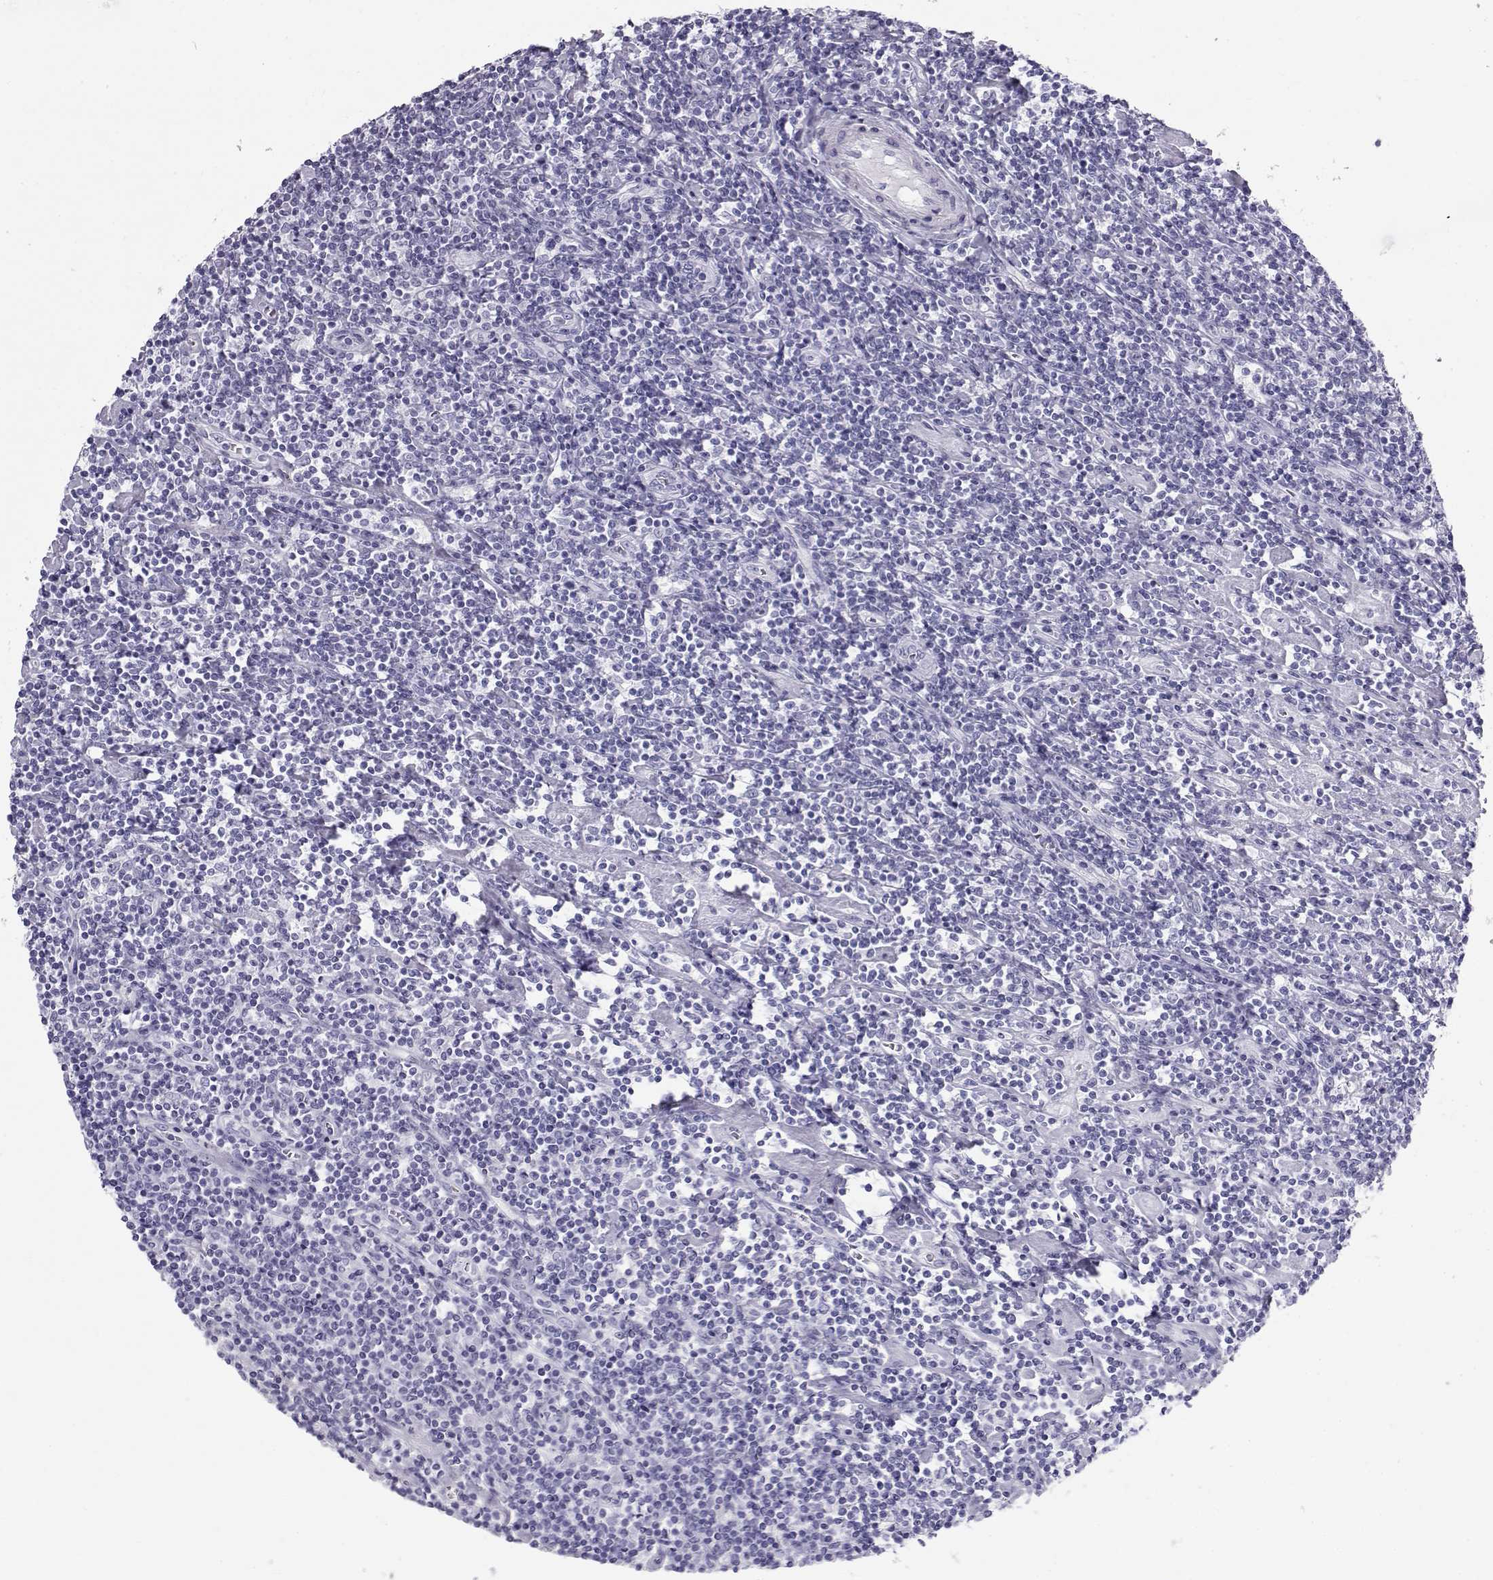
{"staining": {"intensity": "negative", "quantity": "none", "location": "none"}, "tissue": "lymphoma", "cell_type": "Tumor cells", "image_type": "cancer", "snomed": [{"axis": "morphology", "description": "Hodgkin's disease, NOS"}, {"axis": "topography", "description": "Lymph node"}], "caption": "Tumor cells show no significant protein expression in lymphoma. (DAB (3,3'-diaminobenzidine) immunohistochemistry (IHC), high magnification).", "gene": "RD3", "patient": {"sex": "male", "age": 40}}